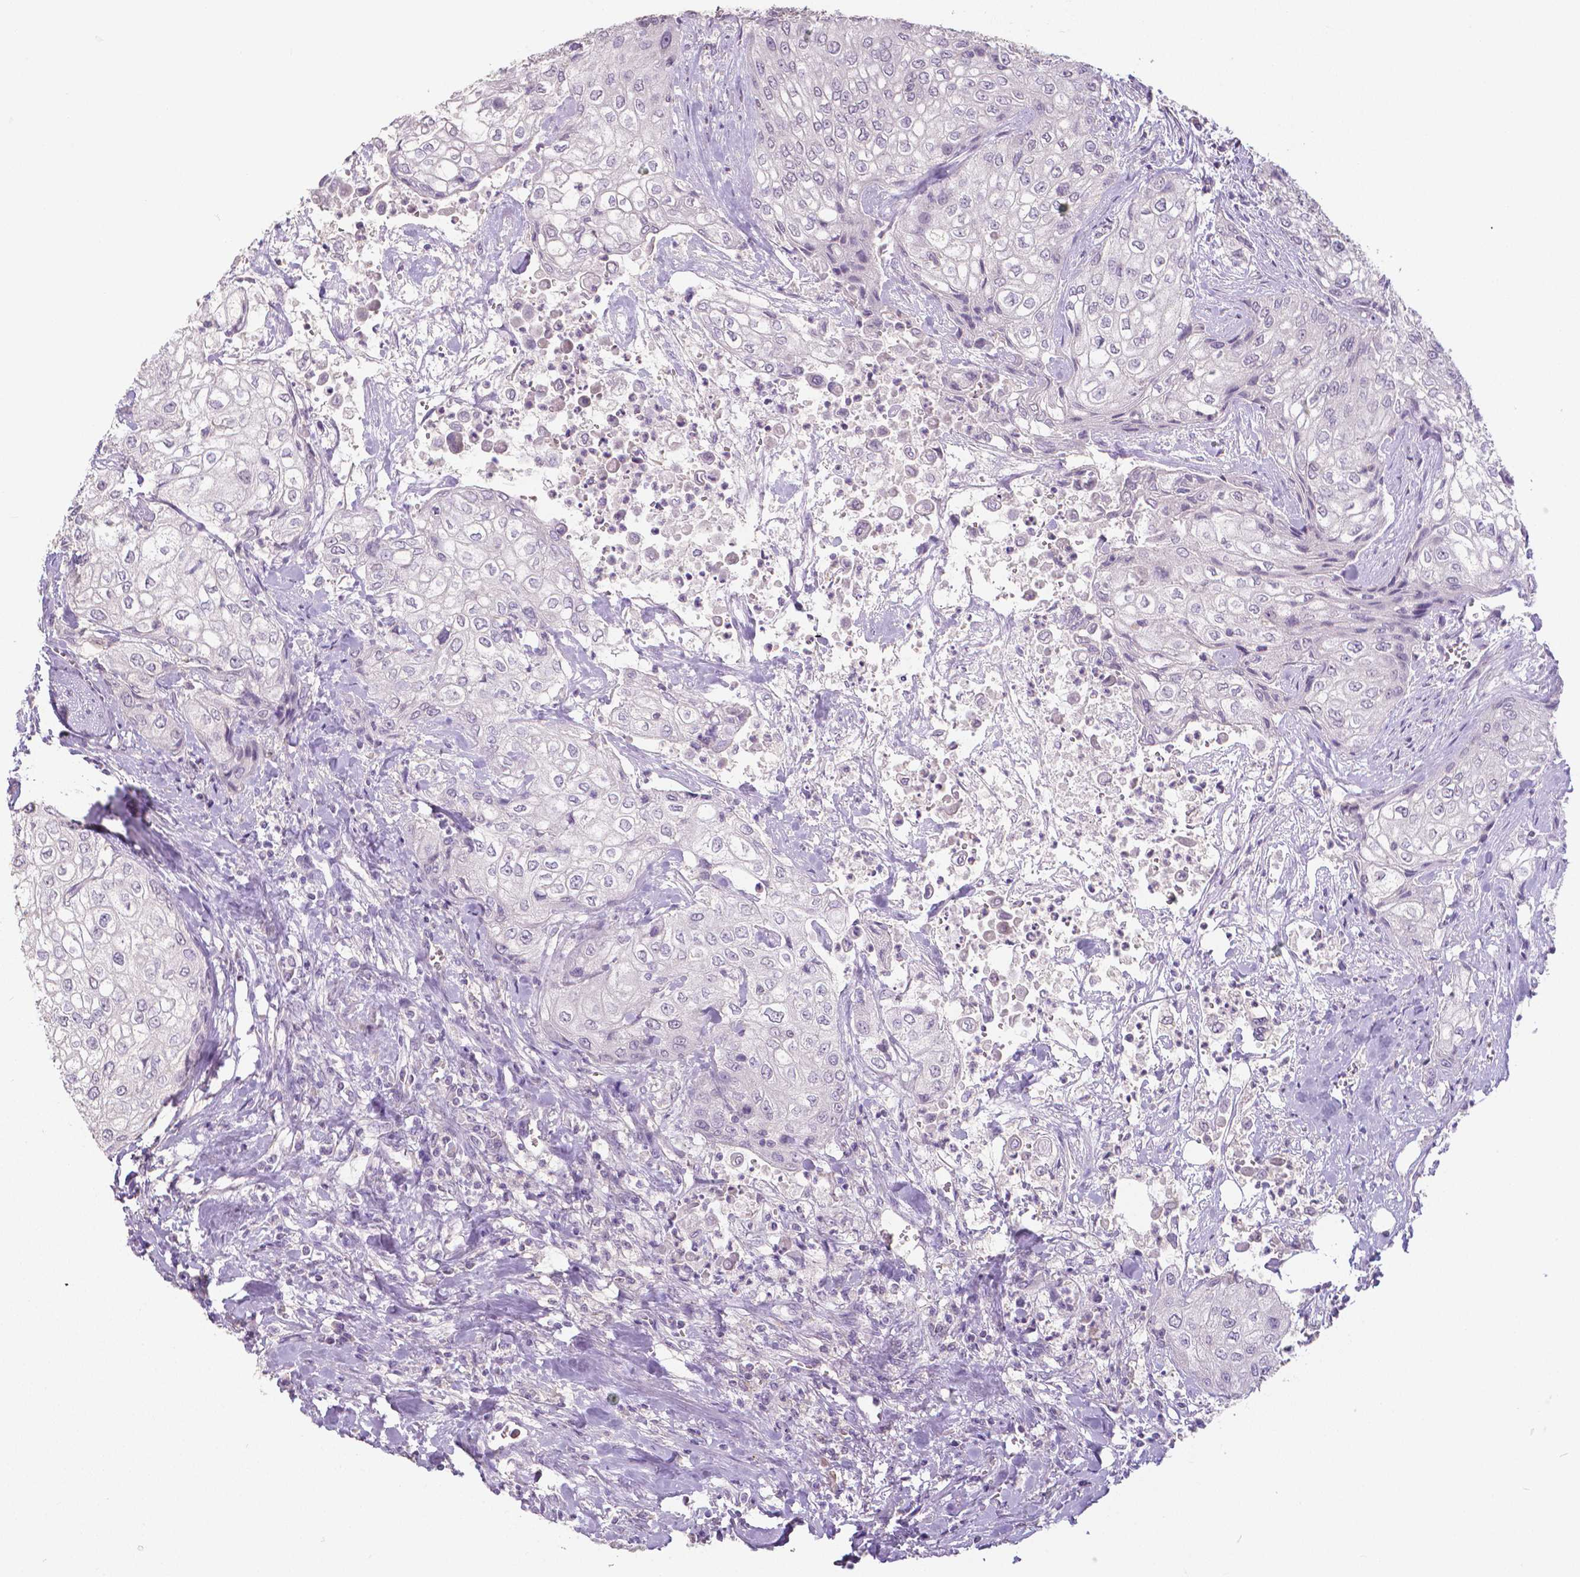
{"staining": {"intensity": "negative", "quantity": "none", "location": "none"}, "tissue": "urothelial cancer", "cell_type": "Tumor cells", "image_type": "cancer", "snomed": [{"axis": "morphology", "description": "Urothelial carcinoma, High grade"}, {"axis": "topography", "description": "Urinary bladder"}], "caption": "Urothelial carcinoma (high-grade) stained for a protein using IHC demonstrates no positivity tumor cells.", "gene": "CRMP1", "patient": {"sex": "male", "age": 62}}